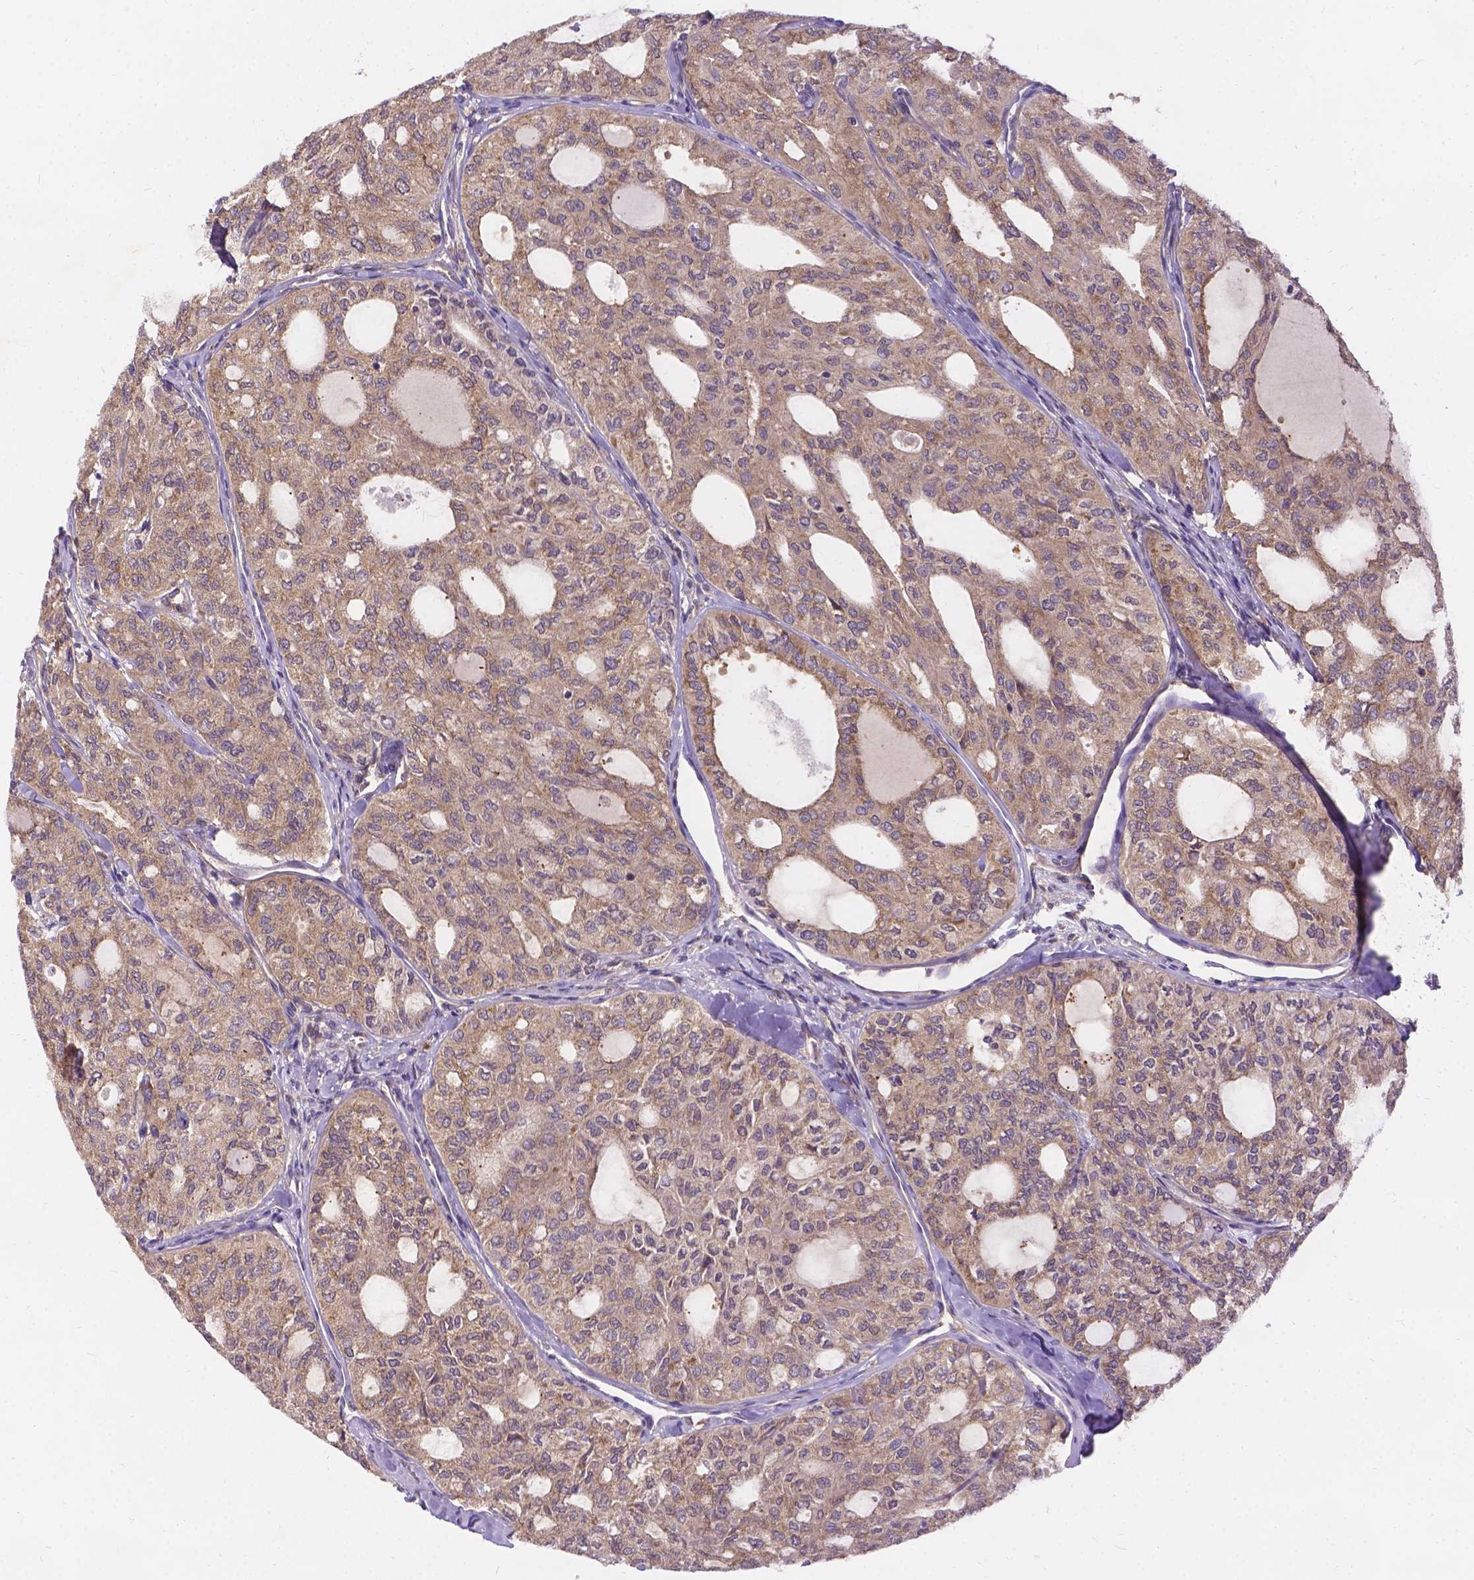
{"staining": {"intensity": "weak", "quantity": ">75%", "location": "cytoplasmic/membranous"}, "tissue": "thyroid cancer", "cell_type": "Tumor cells", "image_type": "cancer", "snomed": [{"axis": "morphology", "description": "Follicular adenoma carcinoma, NOS"}, {"axis": "topography", "description": "Thyroid gland"}], "caption": "Immunohistochemistry (IHC) staining of thyroid cancer, which reveals low levels of weak cytoplasmic/membranous expression in approximately >75% of tumor cells indicating weak cytoplasmic/membranous protein staining. The staining was performed using DAB (3,3'-diaminobenzidine) (brown) for protein detection and nuclei were counterstained in hematoxylin (blue).", "gene": "DENND6A", "patient": {"sex": "male", "age": 75}}